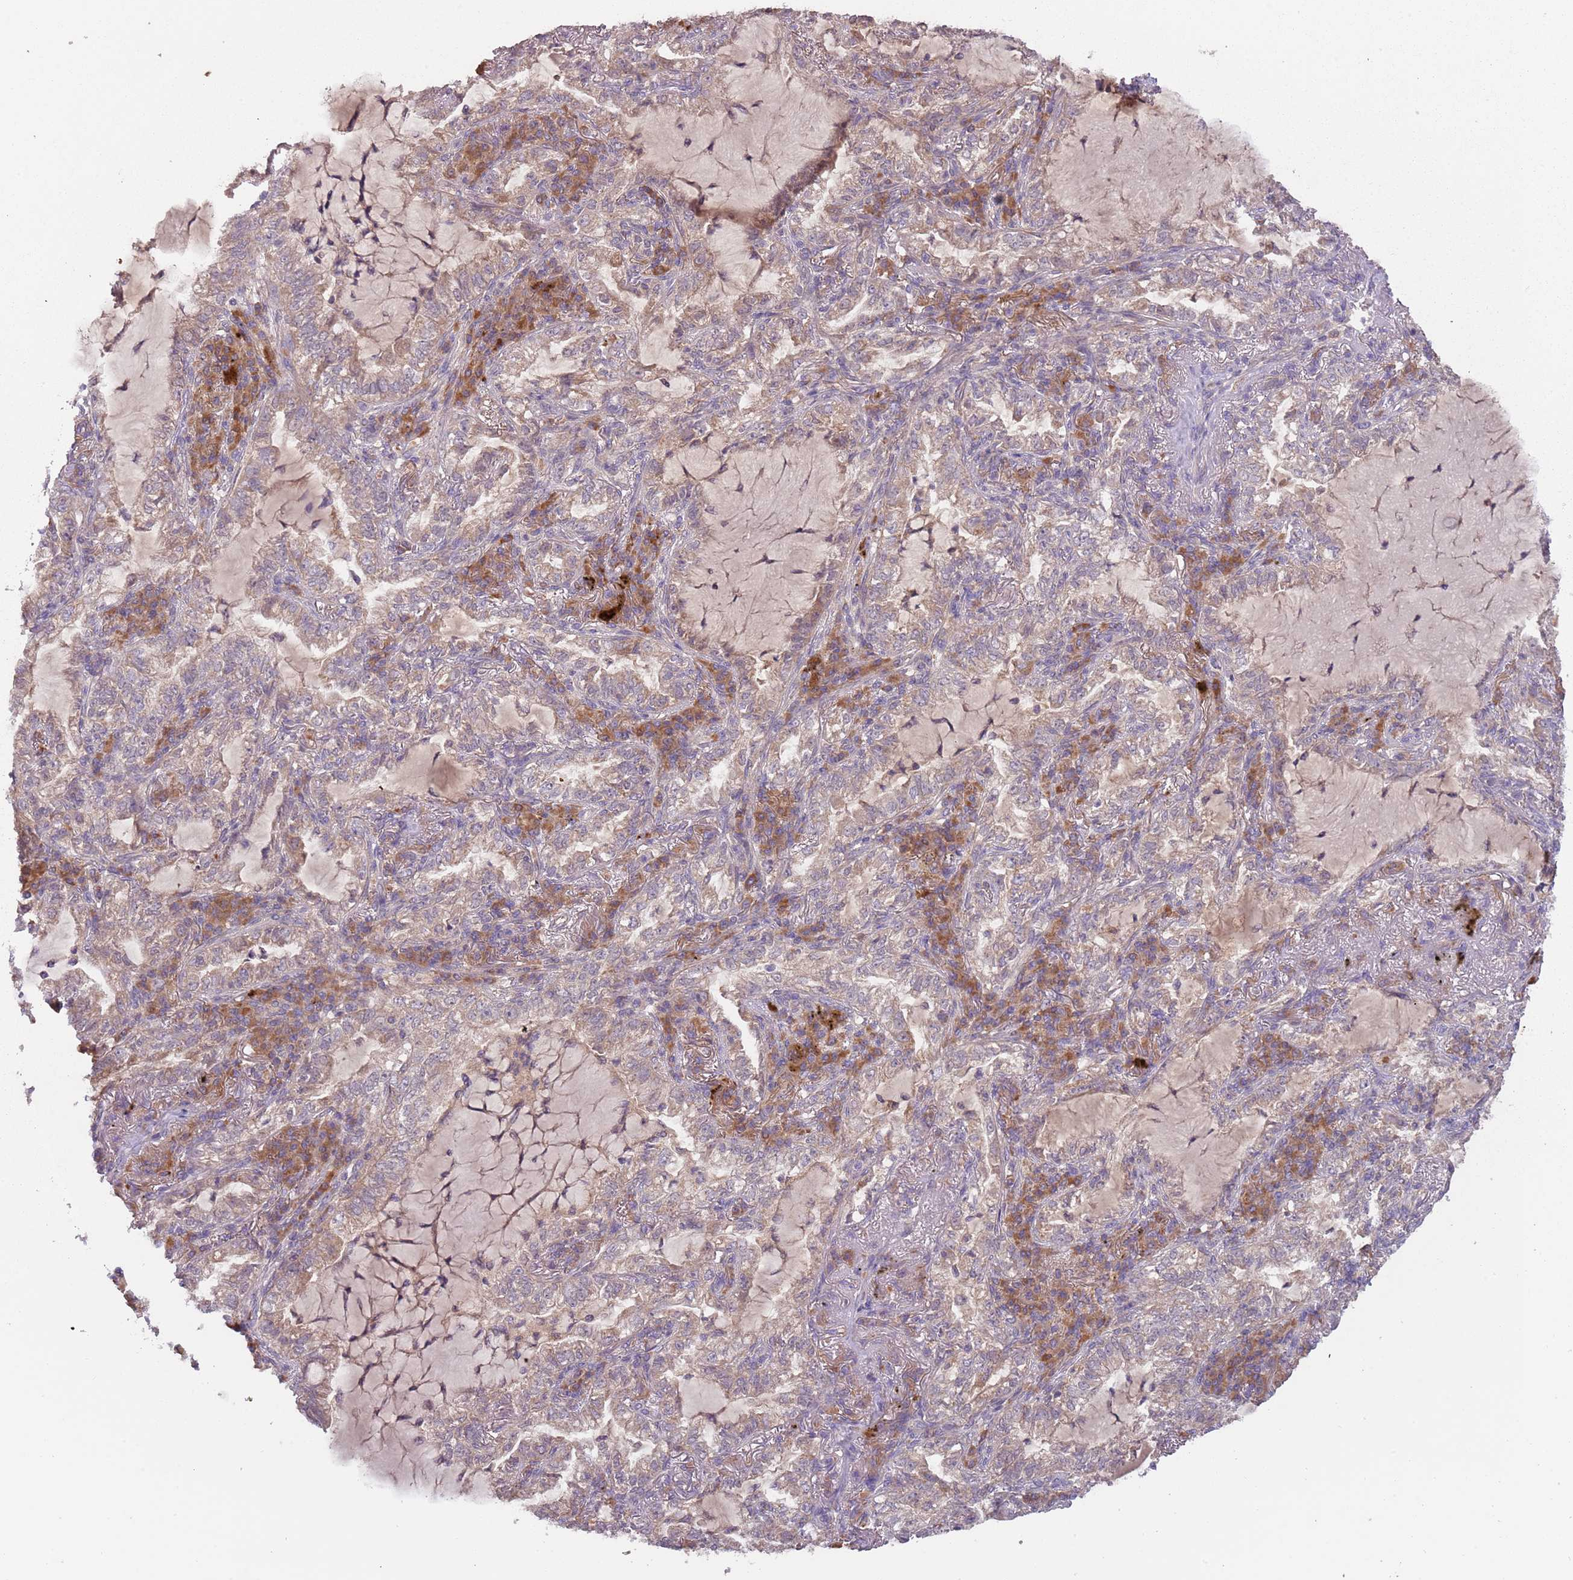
{"staining": {"intensity": "weak", "quantity": ">75%", "location": "cytoplasmic/membranous"}, "tissue": "lung cancer", "cell_type": "Tumor cells", "image_type": "cancer", "snomed": [{"axis": "morphology", "description": "Adenocarcinoma, NOS"}, {"axis": "topography", "description": "Lung"}], "caption": "Immunohistochemistry staining of lung cancer (adenocarcinoma), which shows low levels of weak cytoplasmic/membranous expression in approximately >75% of tumor cells indicating weak cytoplasmic/membranous protein expression. The staining was performed using DAB (brown) for protein detection and nuclei were counterstained in hematoxylin (blue).", "gene": "FECH", "patient": {"sex": "female", "age": 73}}